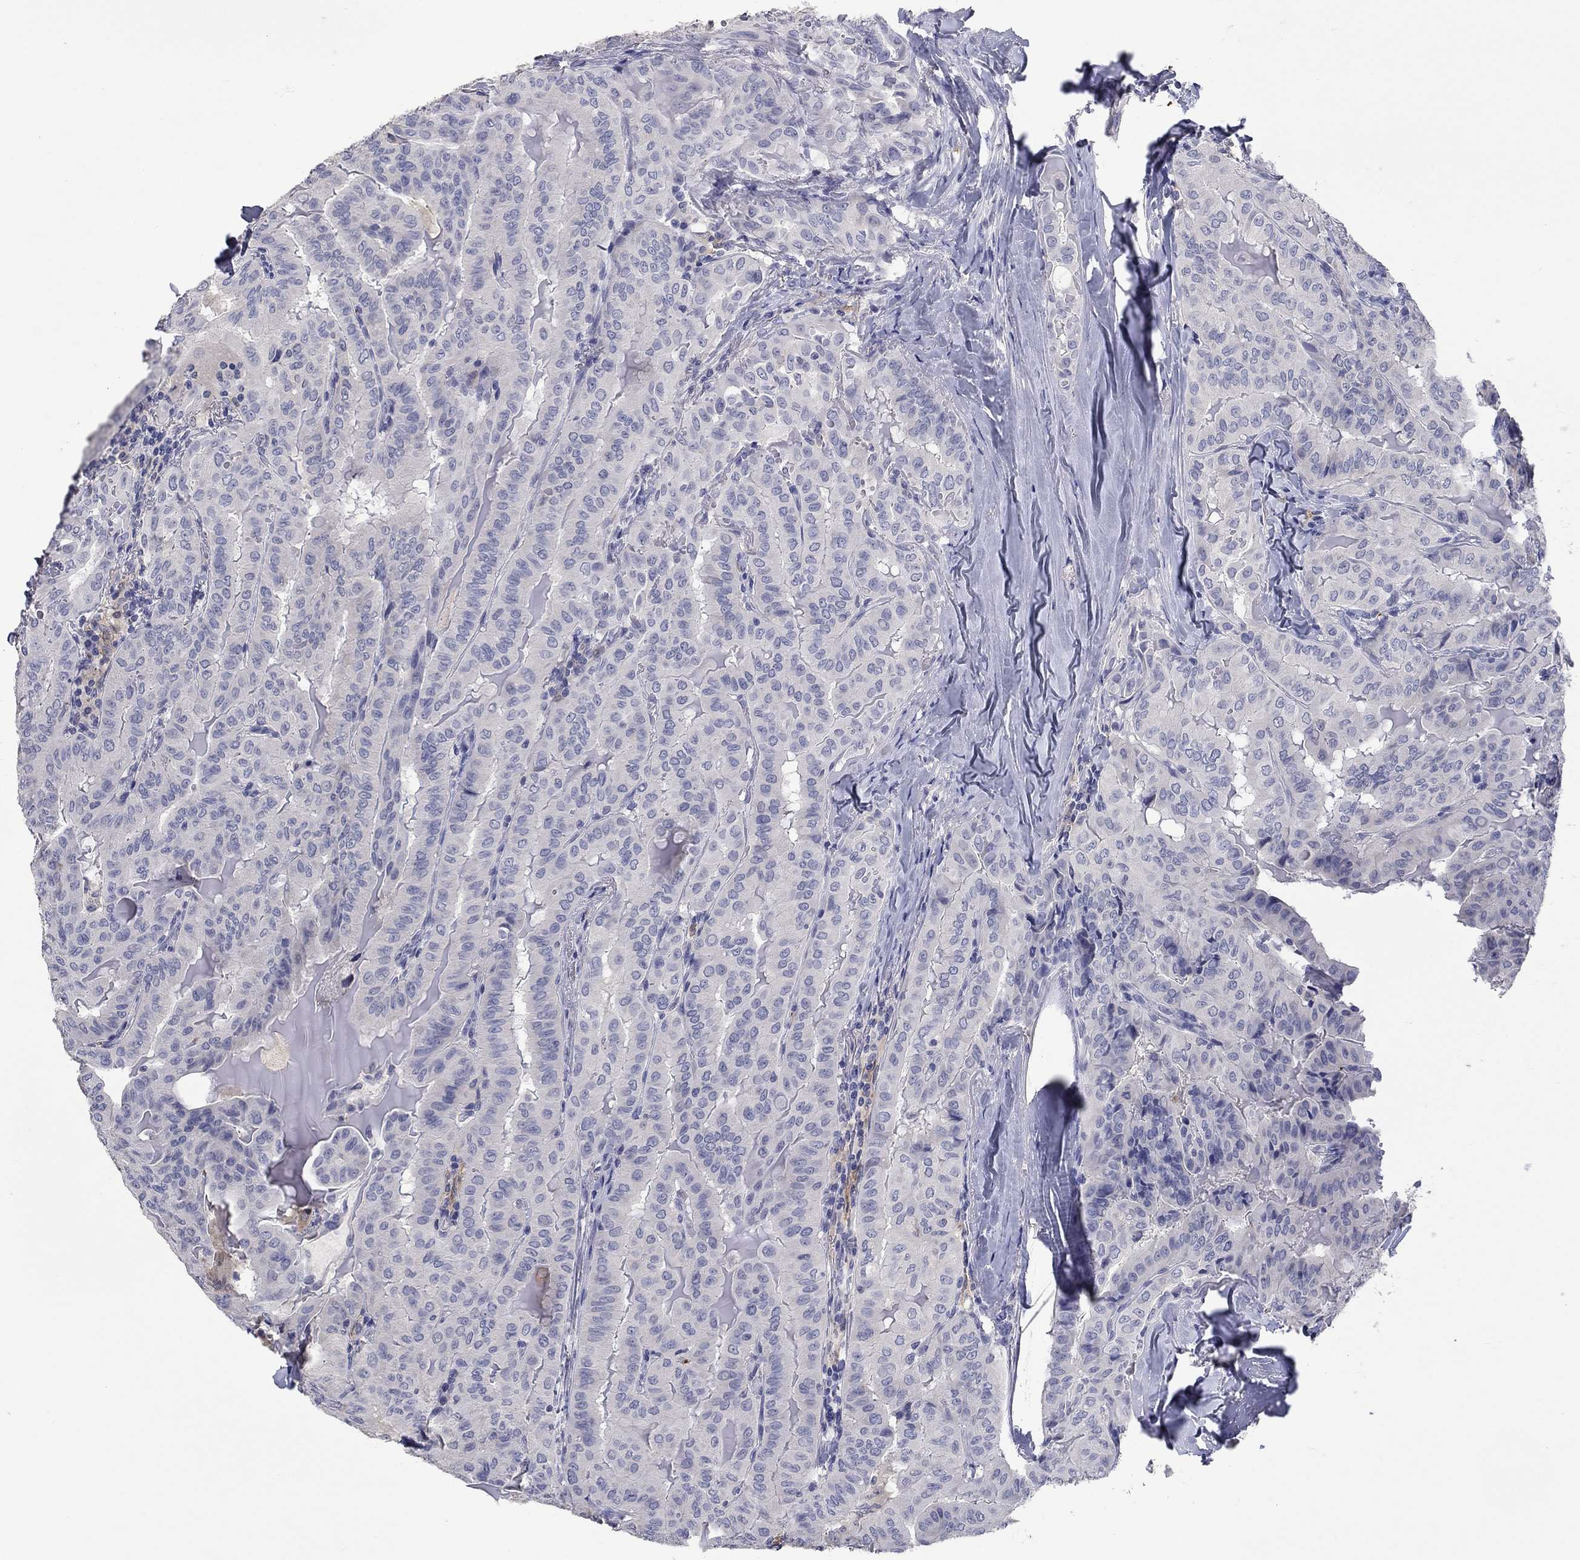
{"staining": {"intensity": "negative", "quantity": "none", "location": "none"}, "tissue": "thyroid cancer", "cell_type": "Tumor cells", "image_type": "cancer", "snomed": [{"axis": "morphology", "description": "Papillary adenocarcinoma, NOS"}, {"axis": "topography", "description": "Thyroid gland"}], "caption": "Tumor cells show no significant protein staining in papillary adenocarcinoma (thyroid). (Immunohistochemistry, brightfield microscopy, high magnification).", "gene": "PLEK", "patient": {"sex": "female", "age": 68}}